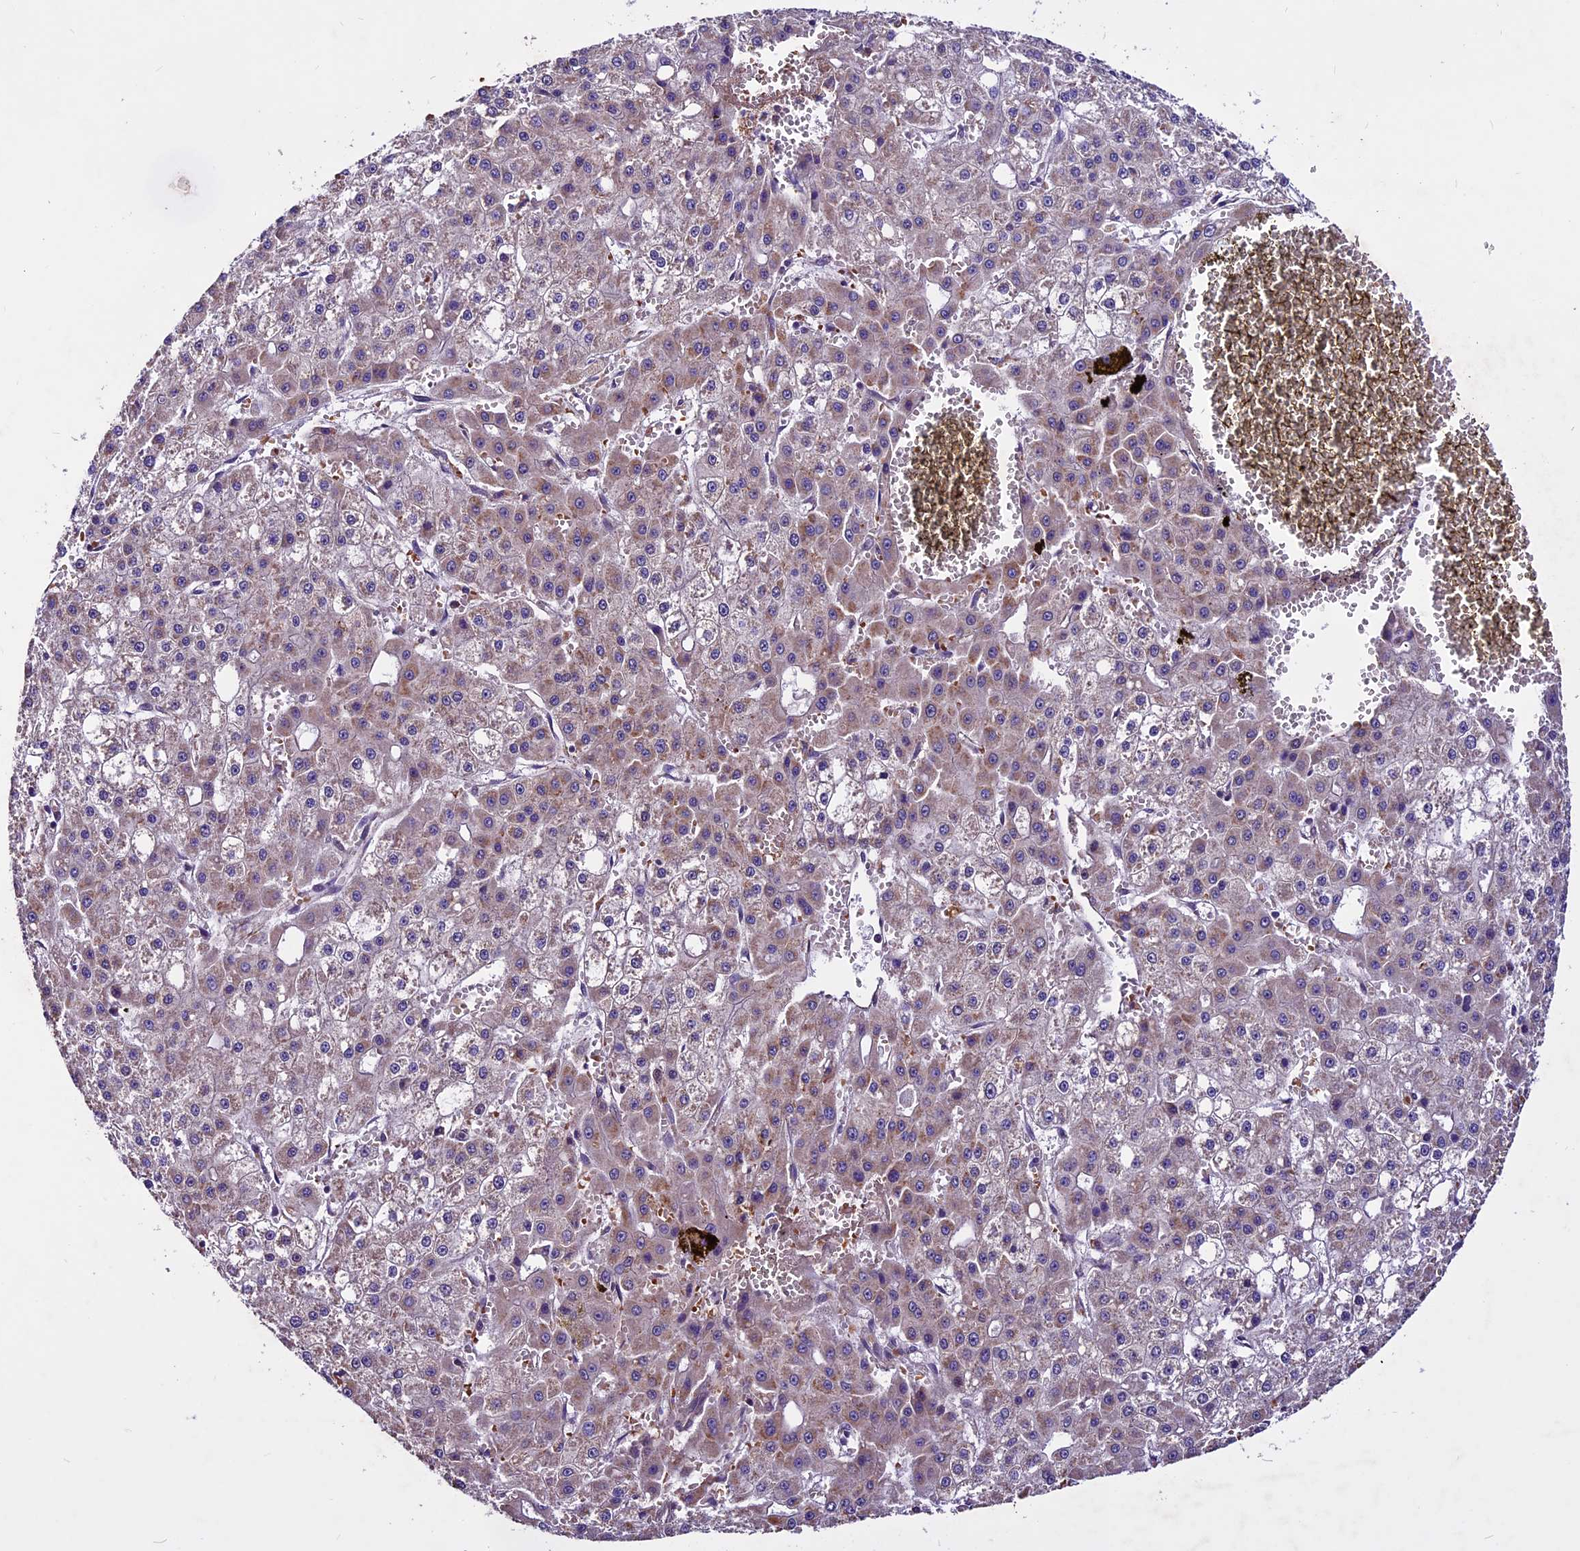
{"staining": {"intensity": "moderate", "quantity": "25%-75%", "location": "cytoplasmic/membranous"}, "tissue": "liver cancer", "cell_type": "Tumor cells", "image_type": "cancer", "snomed": [{"axis": "morphology", "description": "Carcinoma, Hepatocellular, NOS"}, {"axis": "topography", "description": "Liver"}], "caption": "Tumor cells demonstrate moderate cytoplasmic/membranous expression in about 25%-75% of cells in liver cancer (hepatocellular carcinoma).", "gene": "RINL", "patient": {"sex": "male", "age": 47}}